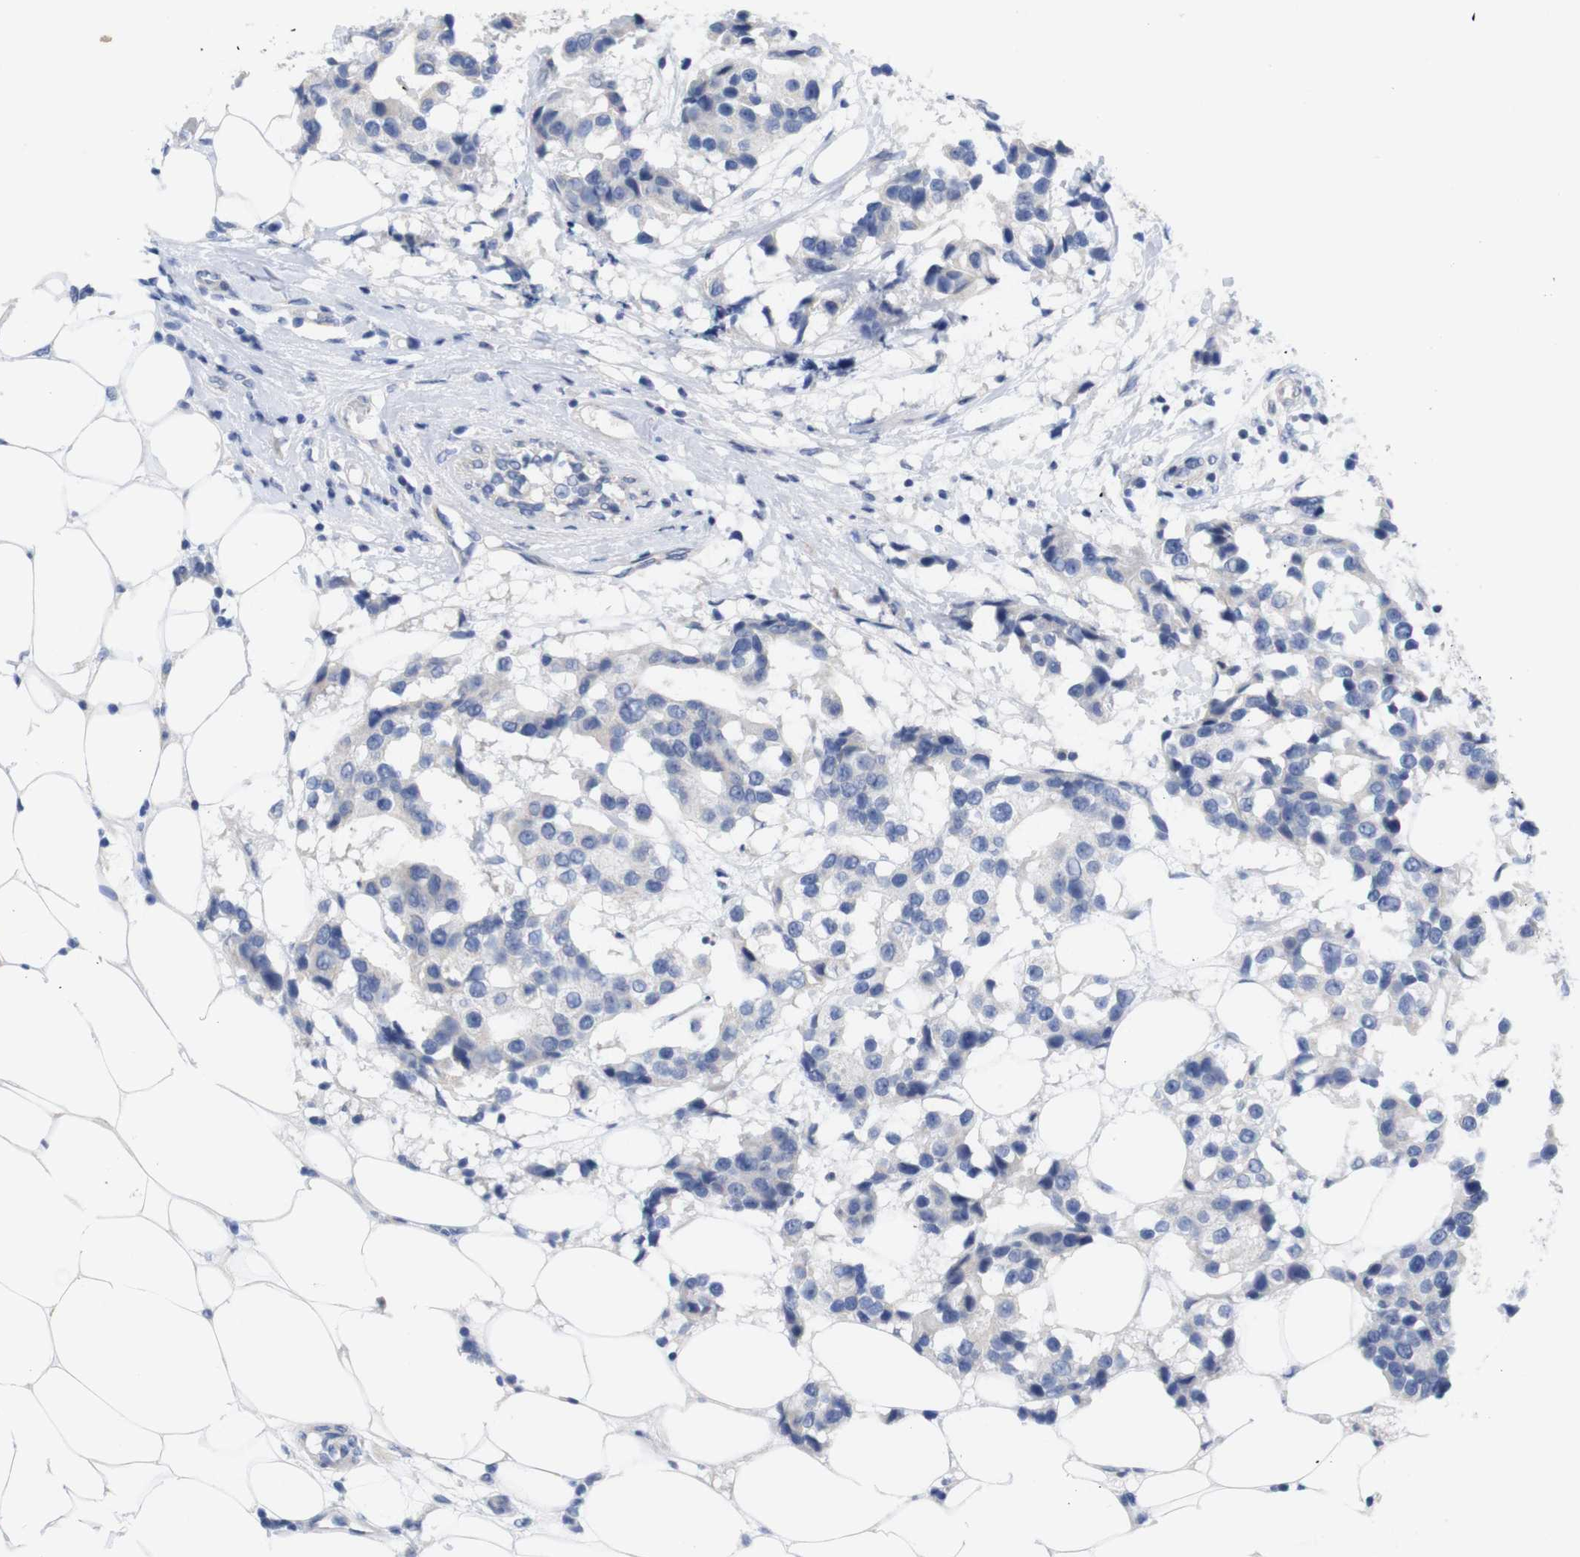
{"staining": {"intensity": "negative", "quantity": "none", "location": "none"}, "tissue": "breast cancer", "cell_type": "Tumor cells", "image_type": "cancer", "snomed": [{"axis": "morphology", "description": "Normal tissue, NOS"}, {"axis": "morphology", "description": "Duct carcinoma"}, {"axis": "topography", "description": "Breast"}], "caption": "High power microscopy photomicrograph of an immunohistochemistry micrograph of invasive ductal carcinoma (breast), revealing no significant staining in tumor cells.", "gene": "TNNI3", "patient": {"sex": "female", "age": 39}}